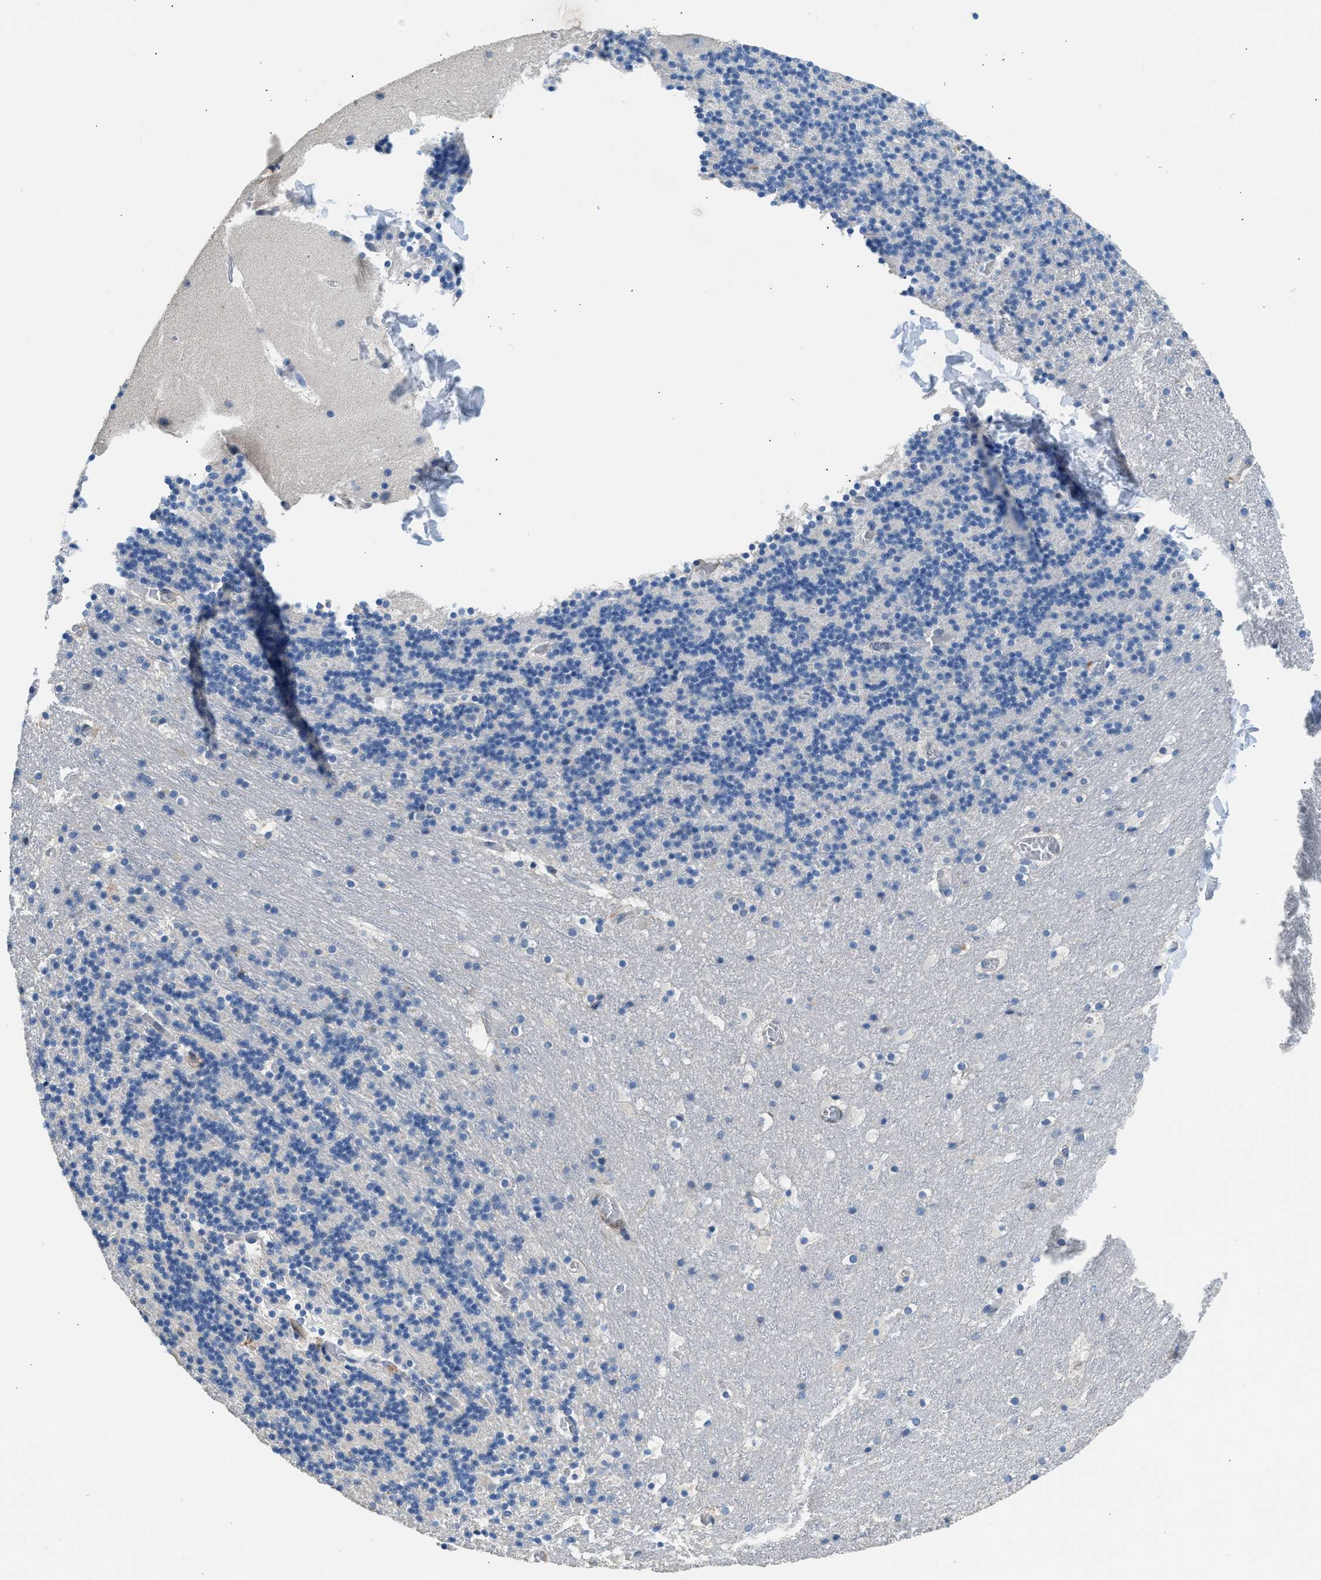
{"staining": {"intensity": "negative", "quantity": "none", "location": "none"}, "tissue": "cerebellum", "cell_type": "Cells in granular layer", "image_type": "normal", "snomed": [{"axis": "morphology", "description": "Normal tissue, NOS"}, {"axis": "topography", "description": "Cerebellum"}], "caption": "DAB (3,3'-diaminobenzidine) immunohistochemical staining of benign cerebellum shows no significant expression in cells in granular layer.", "gene": "TOX", "patient": {"sex": "male", "age": 45}}